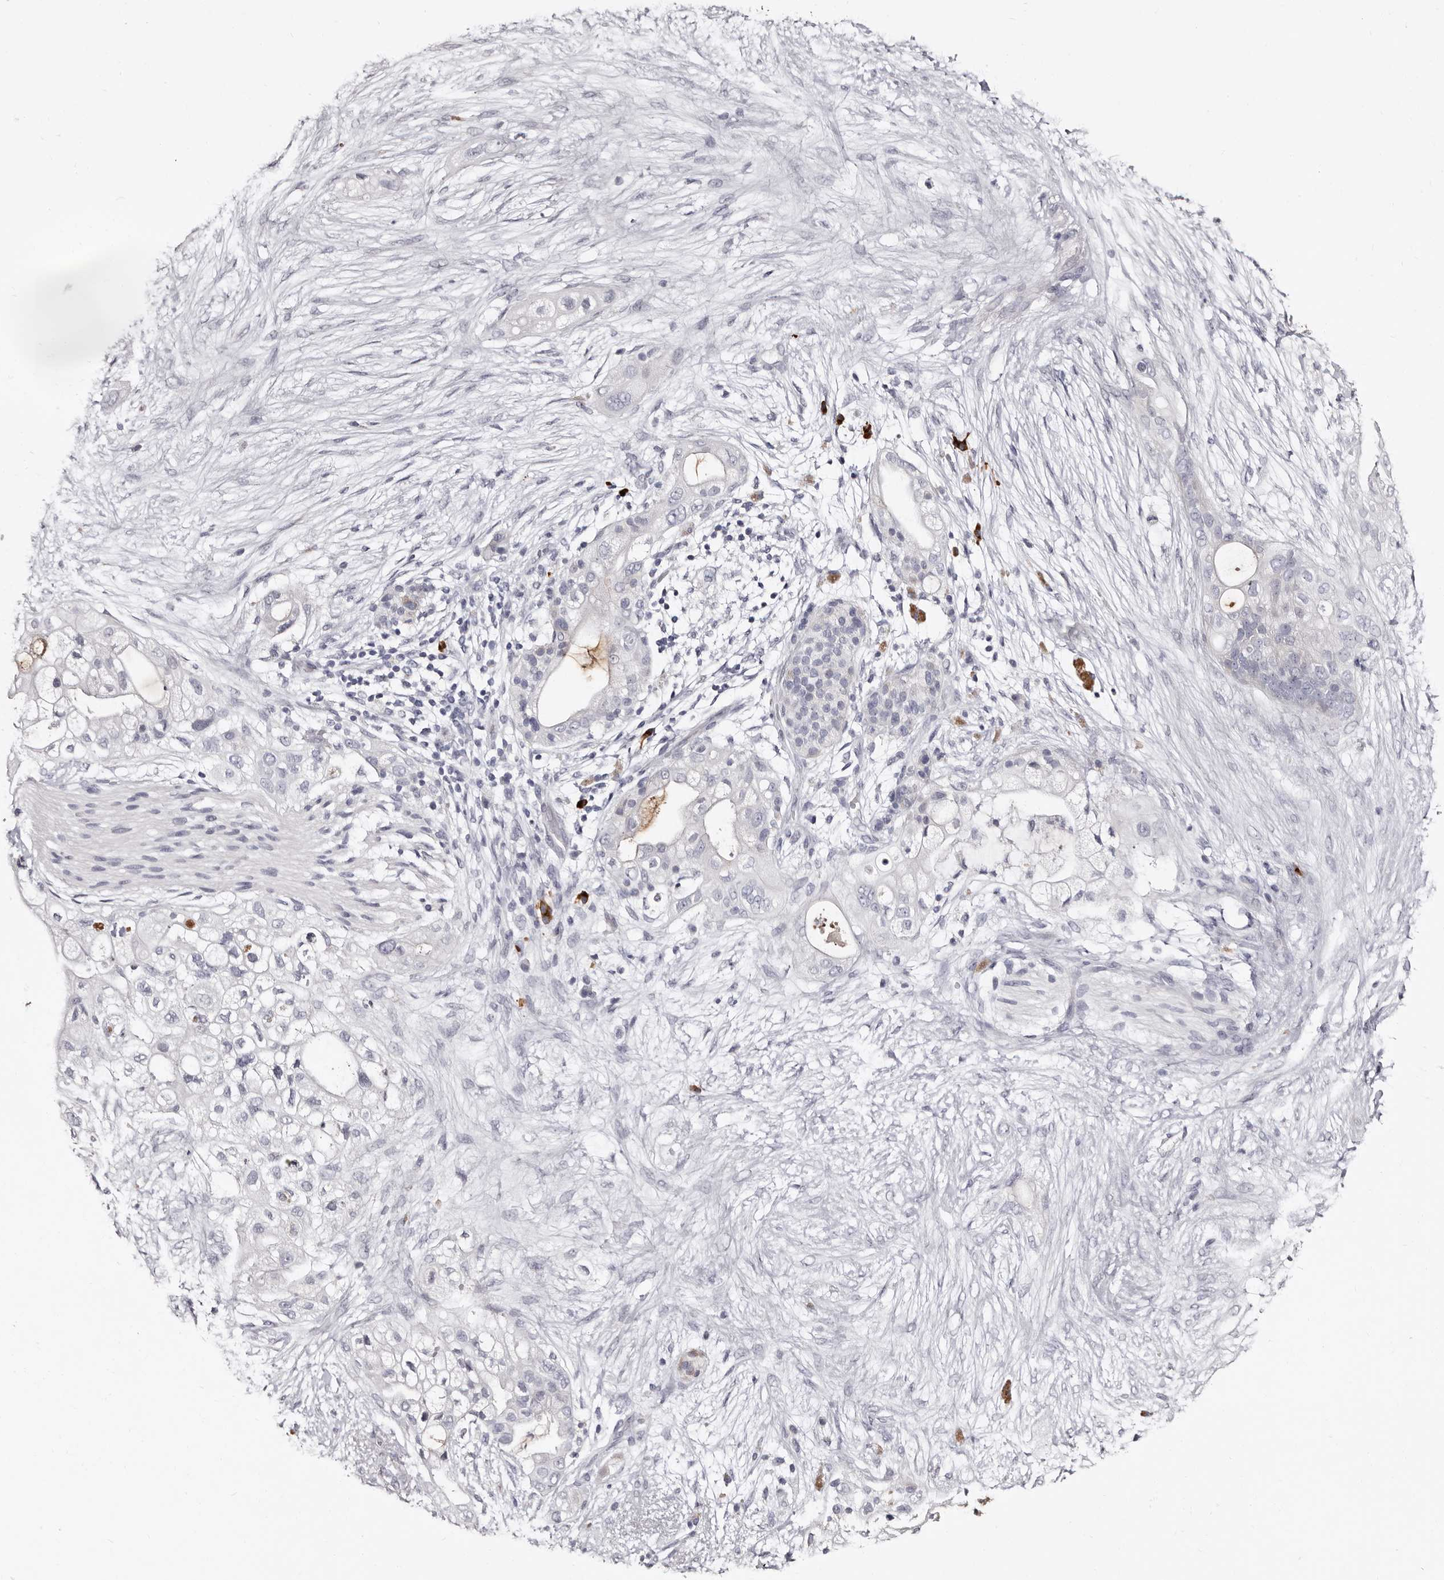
{"staining": {"intensity": "negative", "quantity": "none", "location": "none"}, "tissue": "pancreatic cancer", "cell_type": "Tumor cells", "image_type": "cancer", "snomed": [{"axis": "morphology", "description": "Adenocarcinoma, NOS"}, {"axis": "topography", "description": "Pancreas"}], "caption": "A high-resolution image shows IHC staining of pancreatic adenocarcinoma, which demonstrates no significant staining in tumor cells.", "gene": "TBC1D22B", "patient": {"sex": "male", "age": 53}}